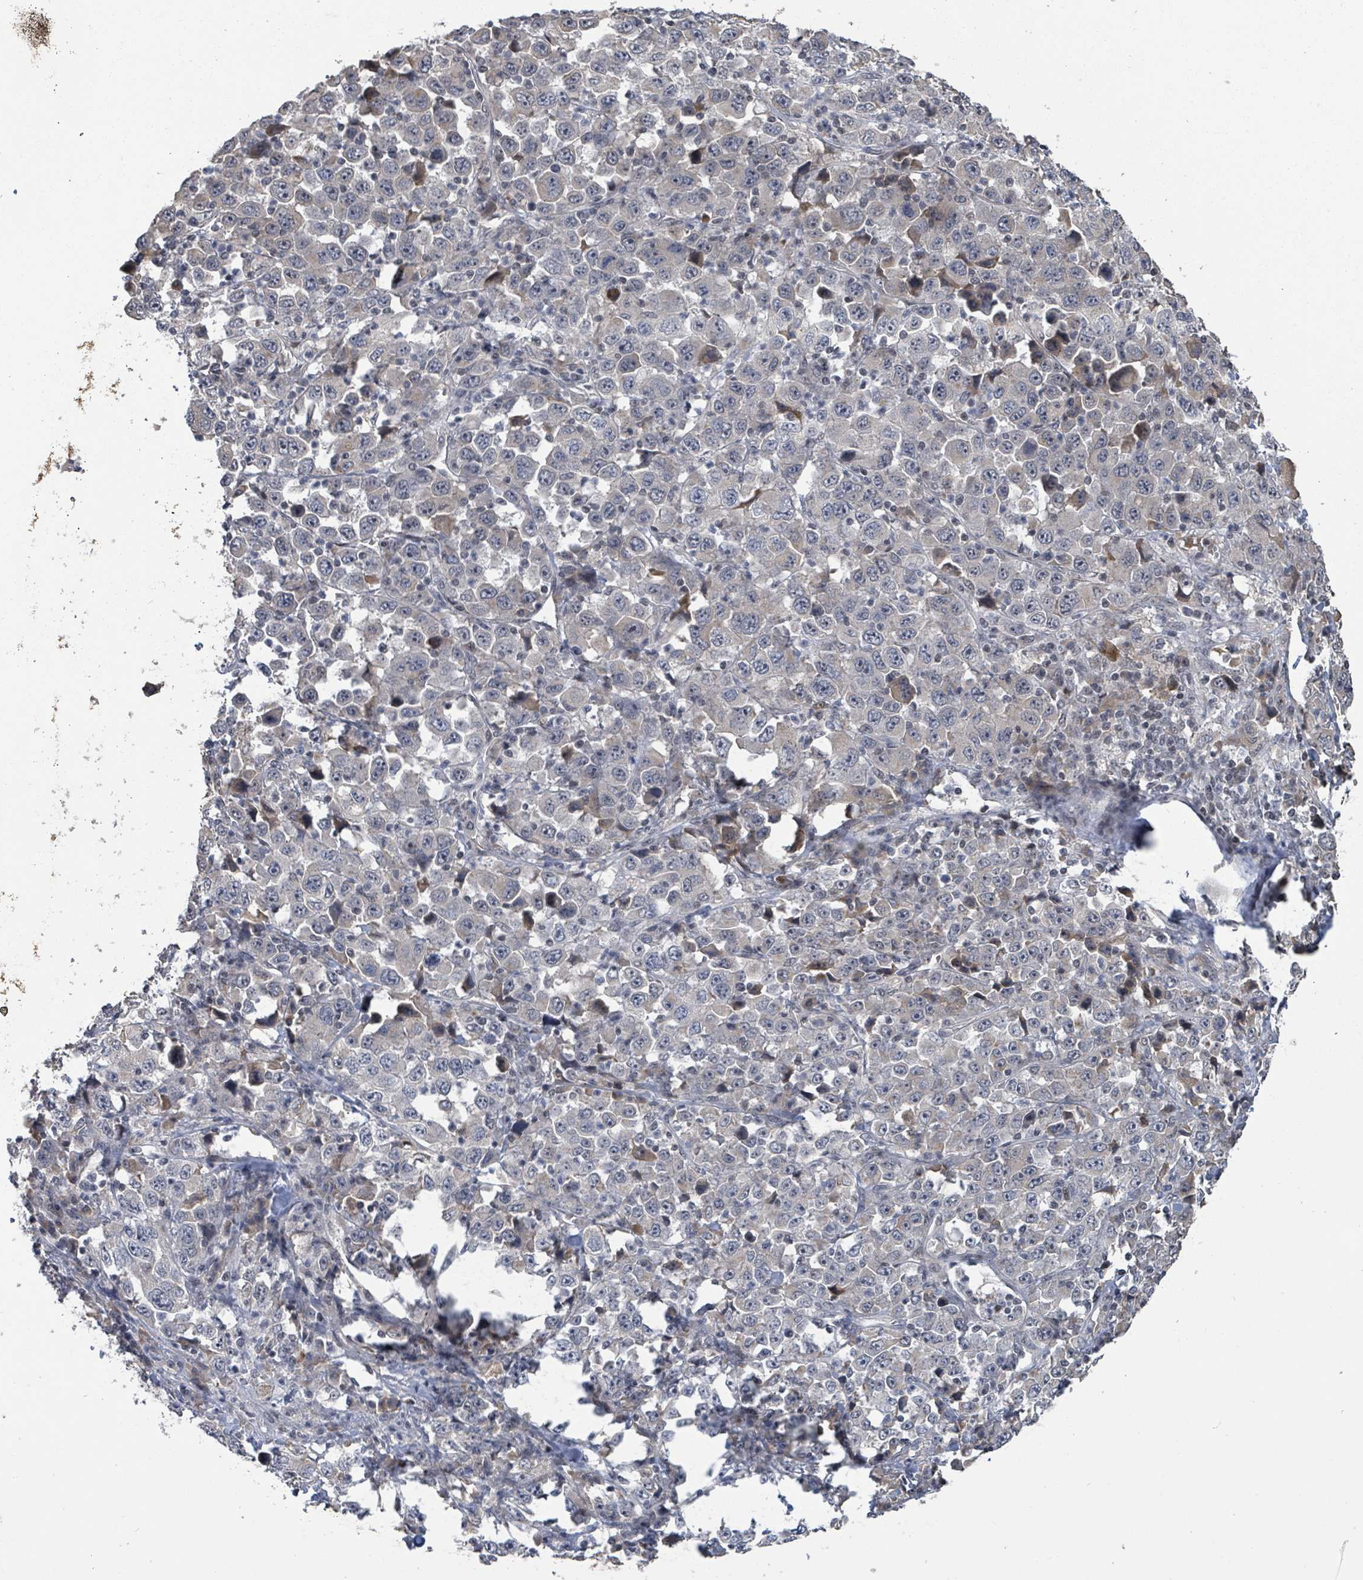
{"staining": {"intensity": "negative", "quantity": "none", "location": "none"}, "tissue": "stomach cancer", "cell_type": "Tumor cells", "image_type": "cancer", "snomed": [{"axis": "morphology", "description": "Normal tissue, NOS"}, {"axis": "morphology", "description": "Adenocarcinoma, NOS"}, {"axis": "topography", "description": "Stomach, upper"}, {"axis": "topography", "description": "Stomach"}], "caption": "Human stomach cancer stained for a protein using immunohistochemistry exhibits no staining in tumor cells.", "gene": "ZBTB14", "patient": {"sex": "male", "age": 59}}